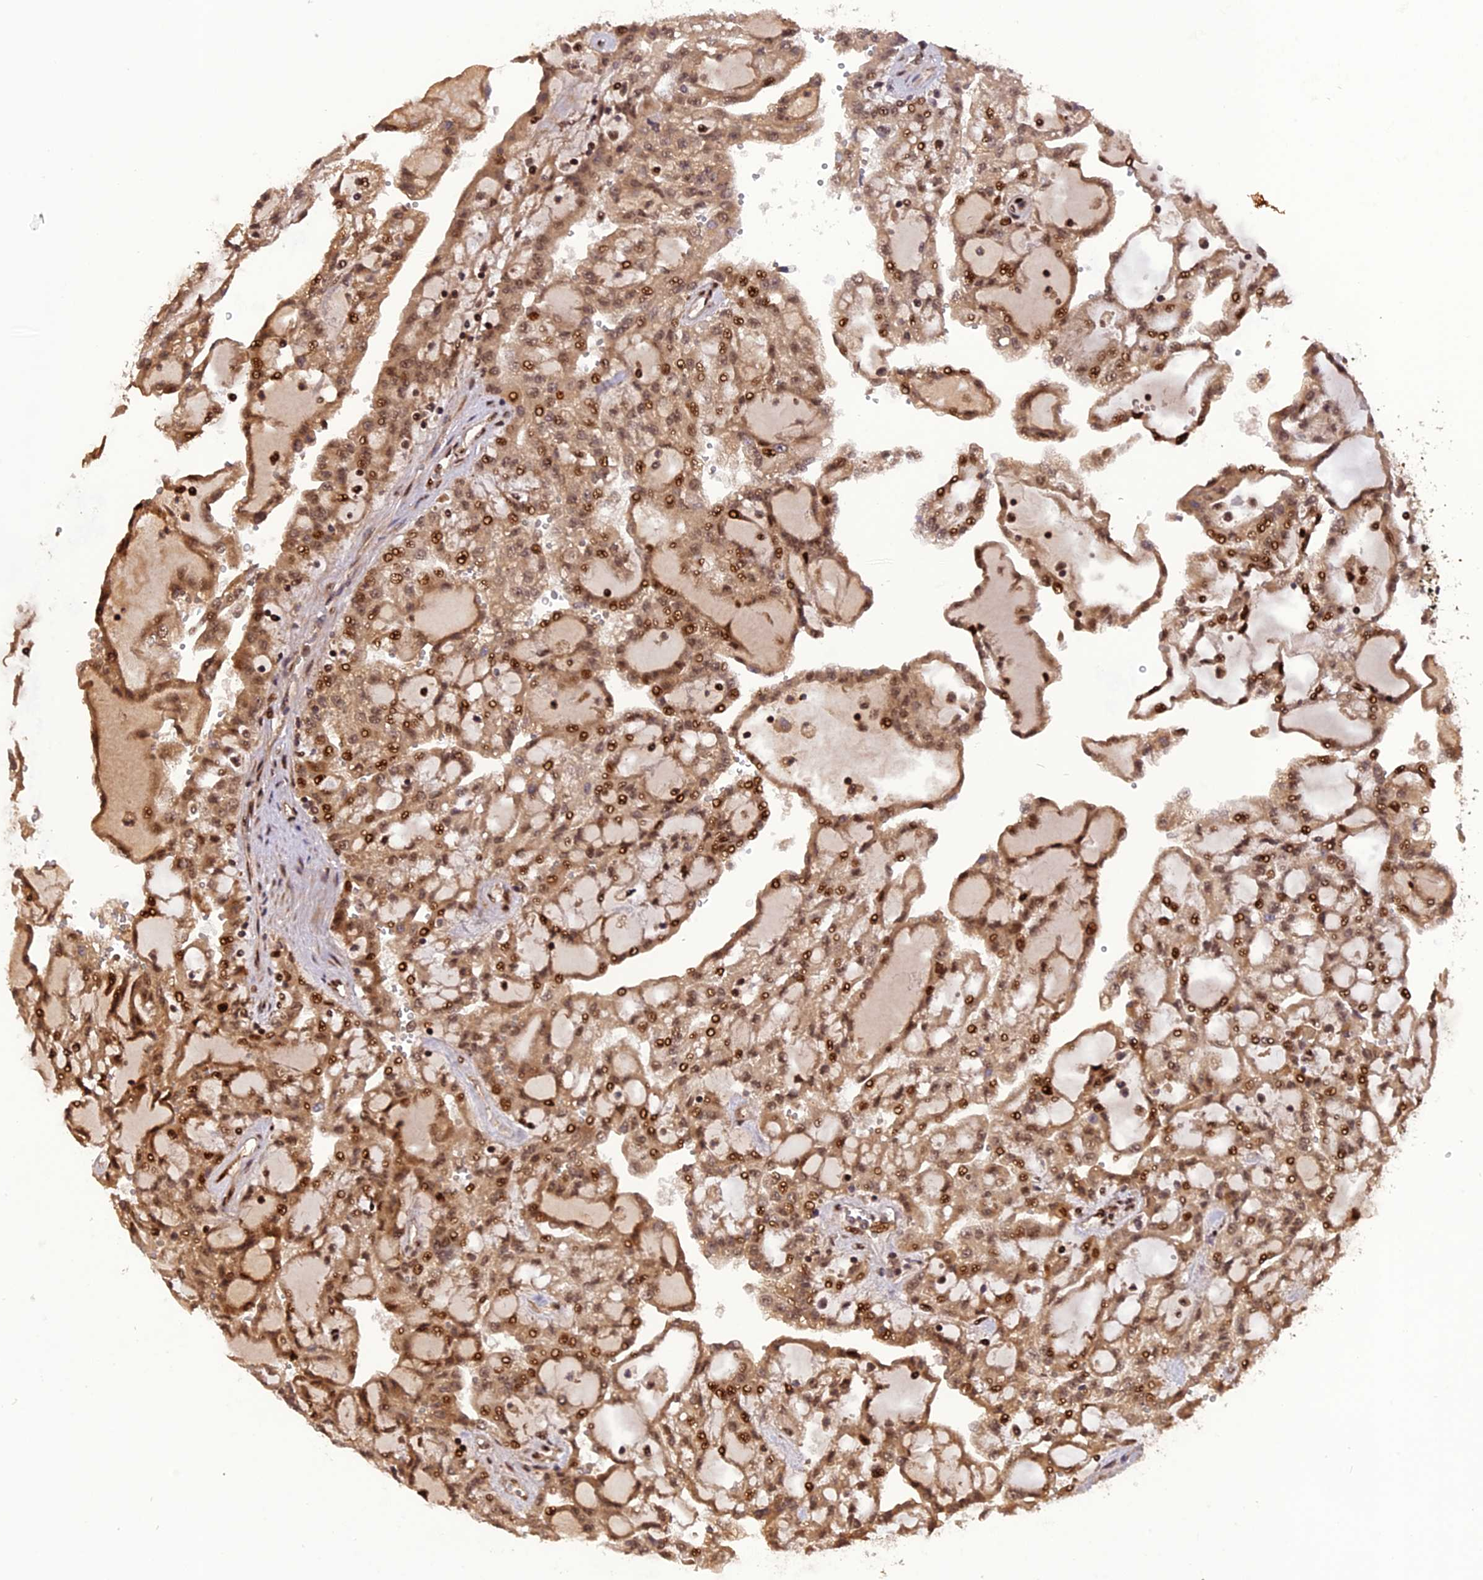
{"staining": {"intensity": "moderate", "quantity": ">75%", "location": "cytoplasmic/membranous,nuclear"}, "tissue": "renal cancer", "cell_type": "Tumor cells", "image_type": "cancer", "snomed": [{"axis": "morphology", "description": "Adenocarcinoma, NOS"}, {"axis": "topography", "description": "Kidney"}], "caption": "Tumor cells reveal moderate cytoplasmic/membranous and nuclear positivity in about >75% of cells in adenocarcinoma (renal).", "gene": "MICALL1", "patient": {"sex": "male", "age": 63}}